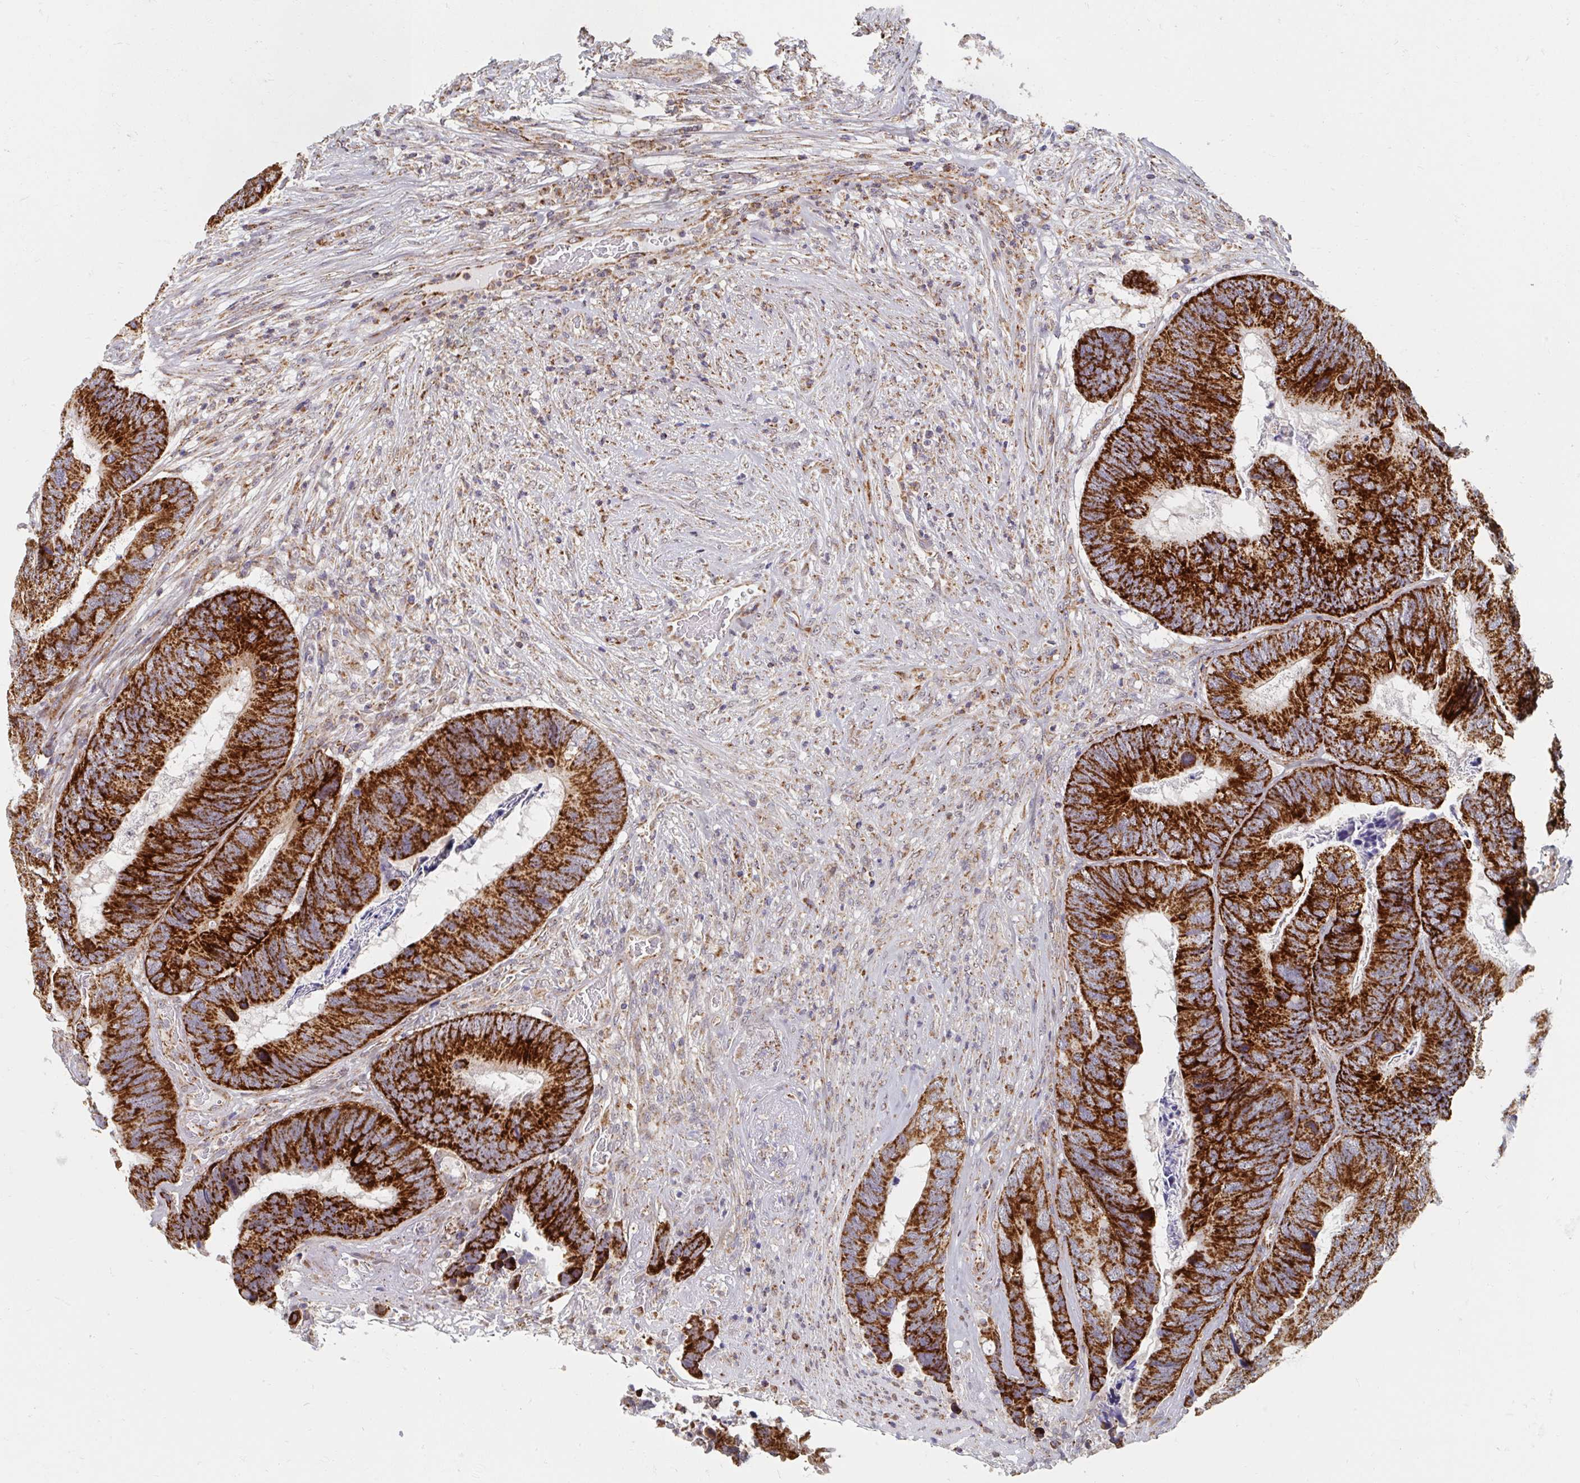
{"staining": {"intensity": "strong", "quantity": ">75%", "location": "cytoplasmic/membranous"}, "tissue": "colorectal cancer", "cell_type": "Tumor cells", "image_type": "cancer", "snomed": [{"axis": "morphology", "description": "Adenocarcinoma, NOS"}, {"axis": "topography", "description": "Colon"}], "caption": "Immunohistochemistry of adenocarcinoma (colorectal) exhibits high levels of strong cytoplasmic/membranous positivity in approximately >75% of tumor cells.", "gene": "MAVS", "patient": {"sex": "female", "age": 67}}